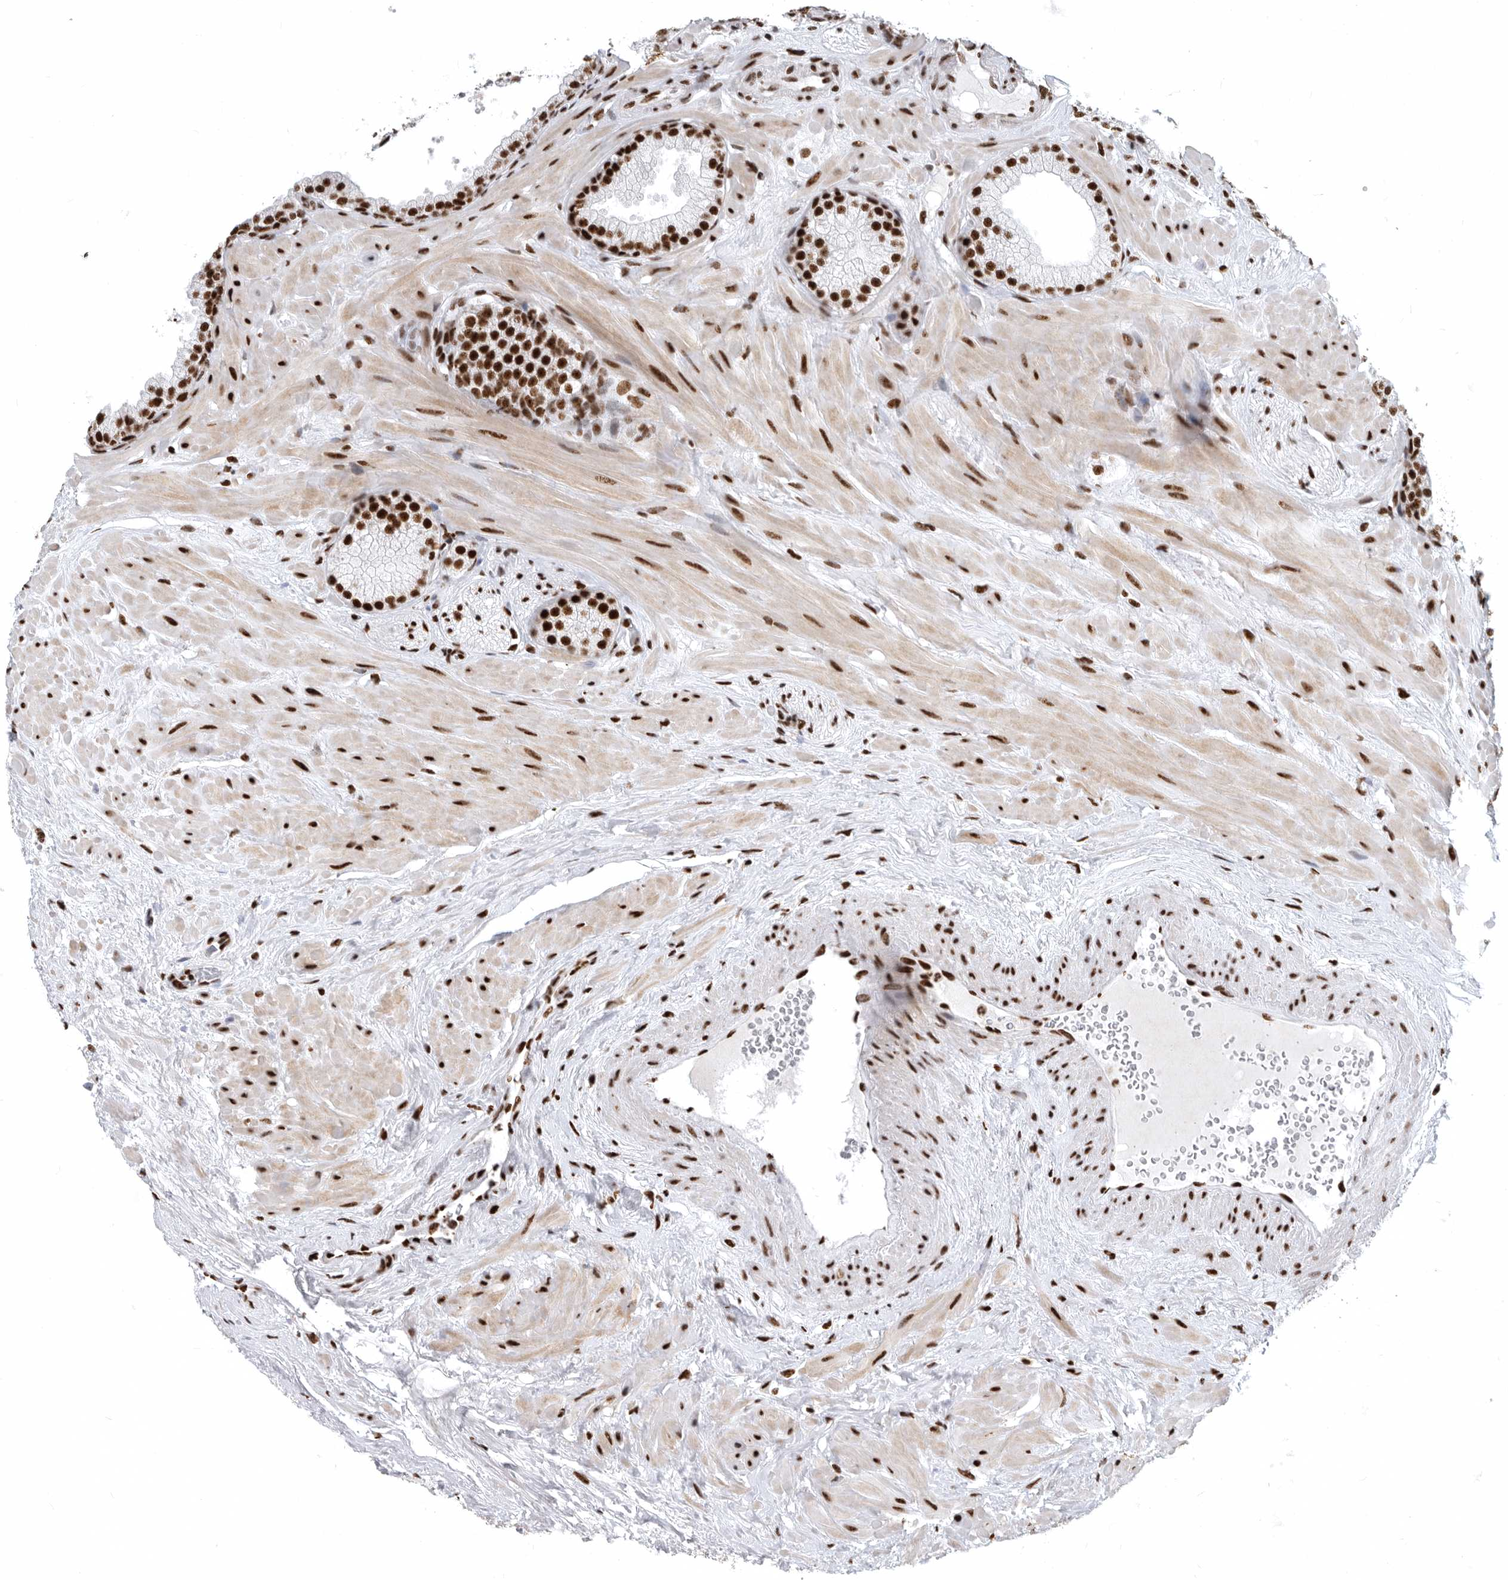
{"staining": {"intensity": "strong", "quantity": ">75%", "location": "nuclear"}, "tissue": "prostate", "cell_type": "Glandular cells", "image_type": "normal", "snomed": [{"axis": "morphology", "description": "Normal tissue, NOS"}, {"axis": "morphology", "description": "Urothelial carcinoma, Low grade"}, {"axis": "topography", "description": "Urinary bladder"}, {"axis": "topography", "description": "Prostate"}], "caption": "Protein expression analysis of benign prostate exhibits strong nuclear expression in about >75% of glandular cells.", "gene": "BCLAF1", "patient": {"sex": "male", "age": 60}}